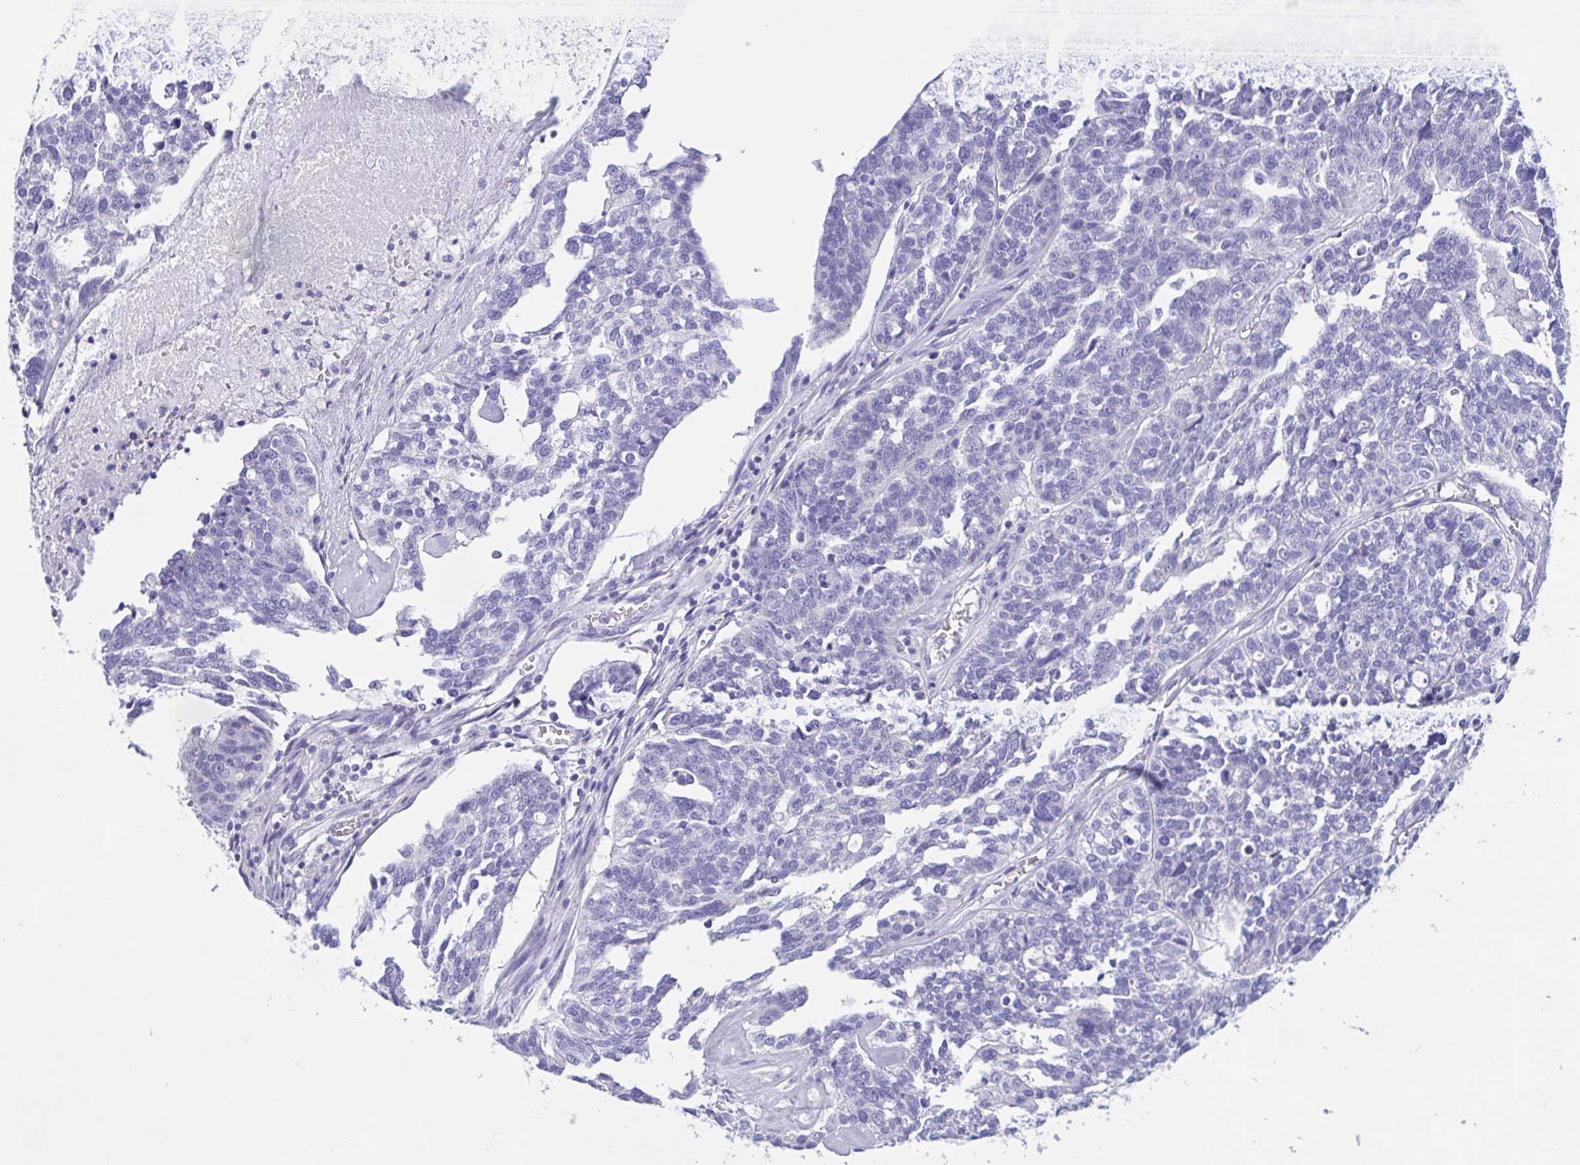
{"staining": {"intensity": "negative", "quantity": "none", "location": "none"}, "tissue": "ovarian cancer", "cell_type": "Tumor cells", "image_type": "cancer", "snomed": [{"axis": "morphology", "description": "Cystadenocarcinoma, serous, NOS"}, {"axis": "topography", "description": "Ovary"}], "caption": "Tumor cells show no significant staining in ovarian cancer.", "gene": "ZNF319", "patient": {"sex": "female", "age": 59}}